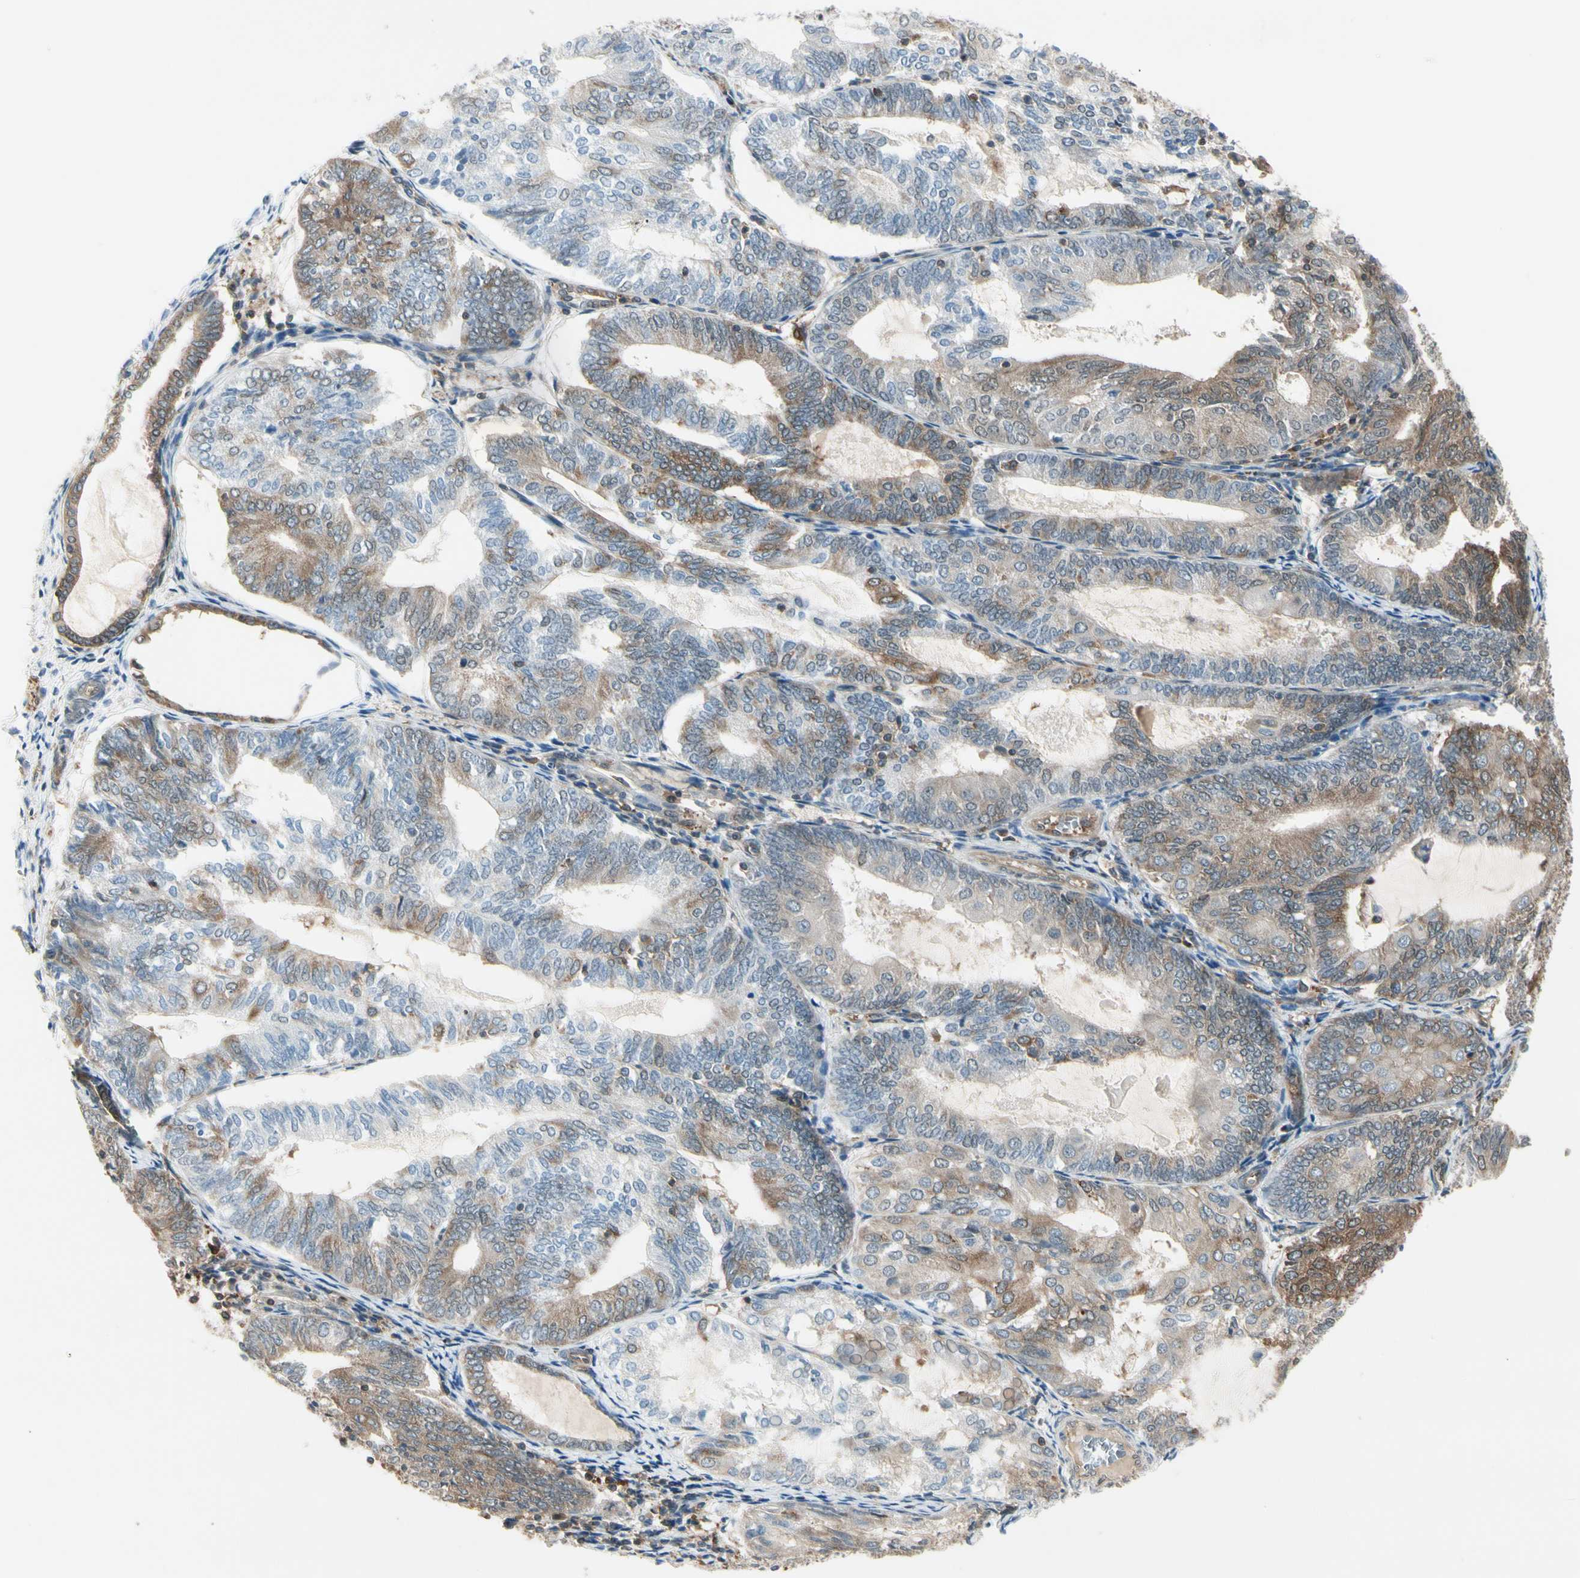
{"staining": {"intensity": "moderate", "quantity": "25%-75%", "location": "cytoplasmic/membranous"}, "tissue": "endometrial cancer", "cell_type": "Tumor cells", "image_type": "cancer", "snomed": [{"axis": "morphology", "description": "Adenocarcinoma, NOS"}, {"axis": "topography", "description": "Endometrium"}], "caption": "IHC histopathology image of neoplastic tissue: endometrial cancer stained using immunohistochemistry (IHC) displays medium levels of moderate protein expression localized specifically in the cytoplasmic/membranous of tumor cells, appearing as a cytoplasmic/membranous brown color.", "gene": "OXSR1", "patient": {"sex": "female", "age": 81}}